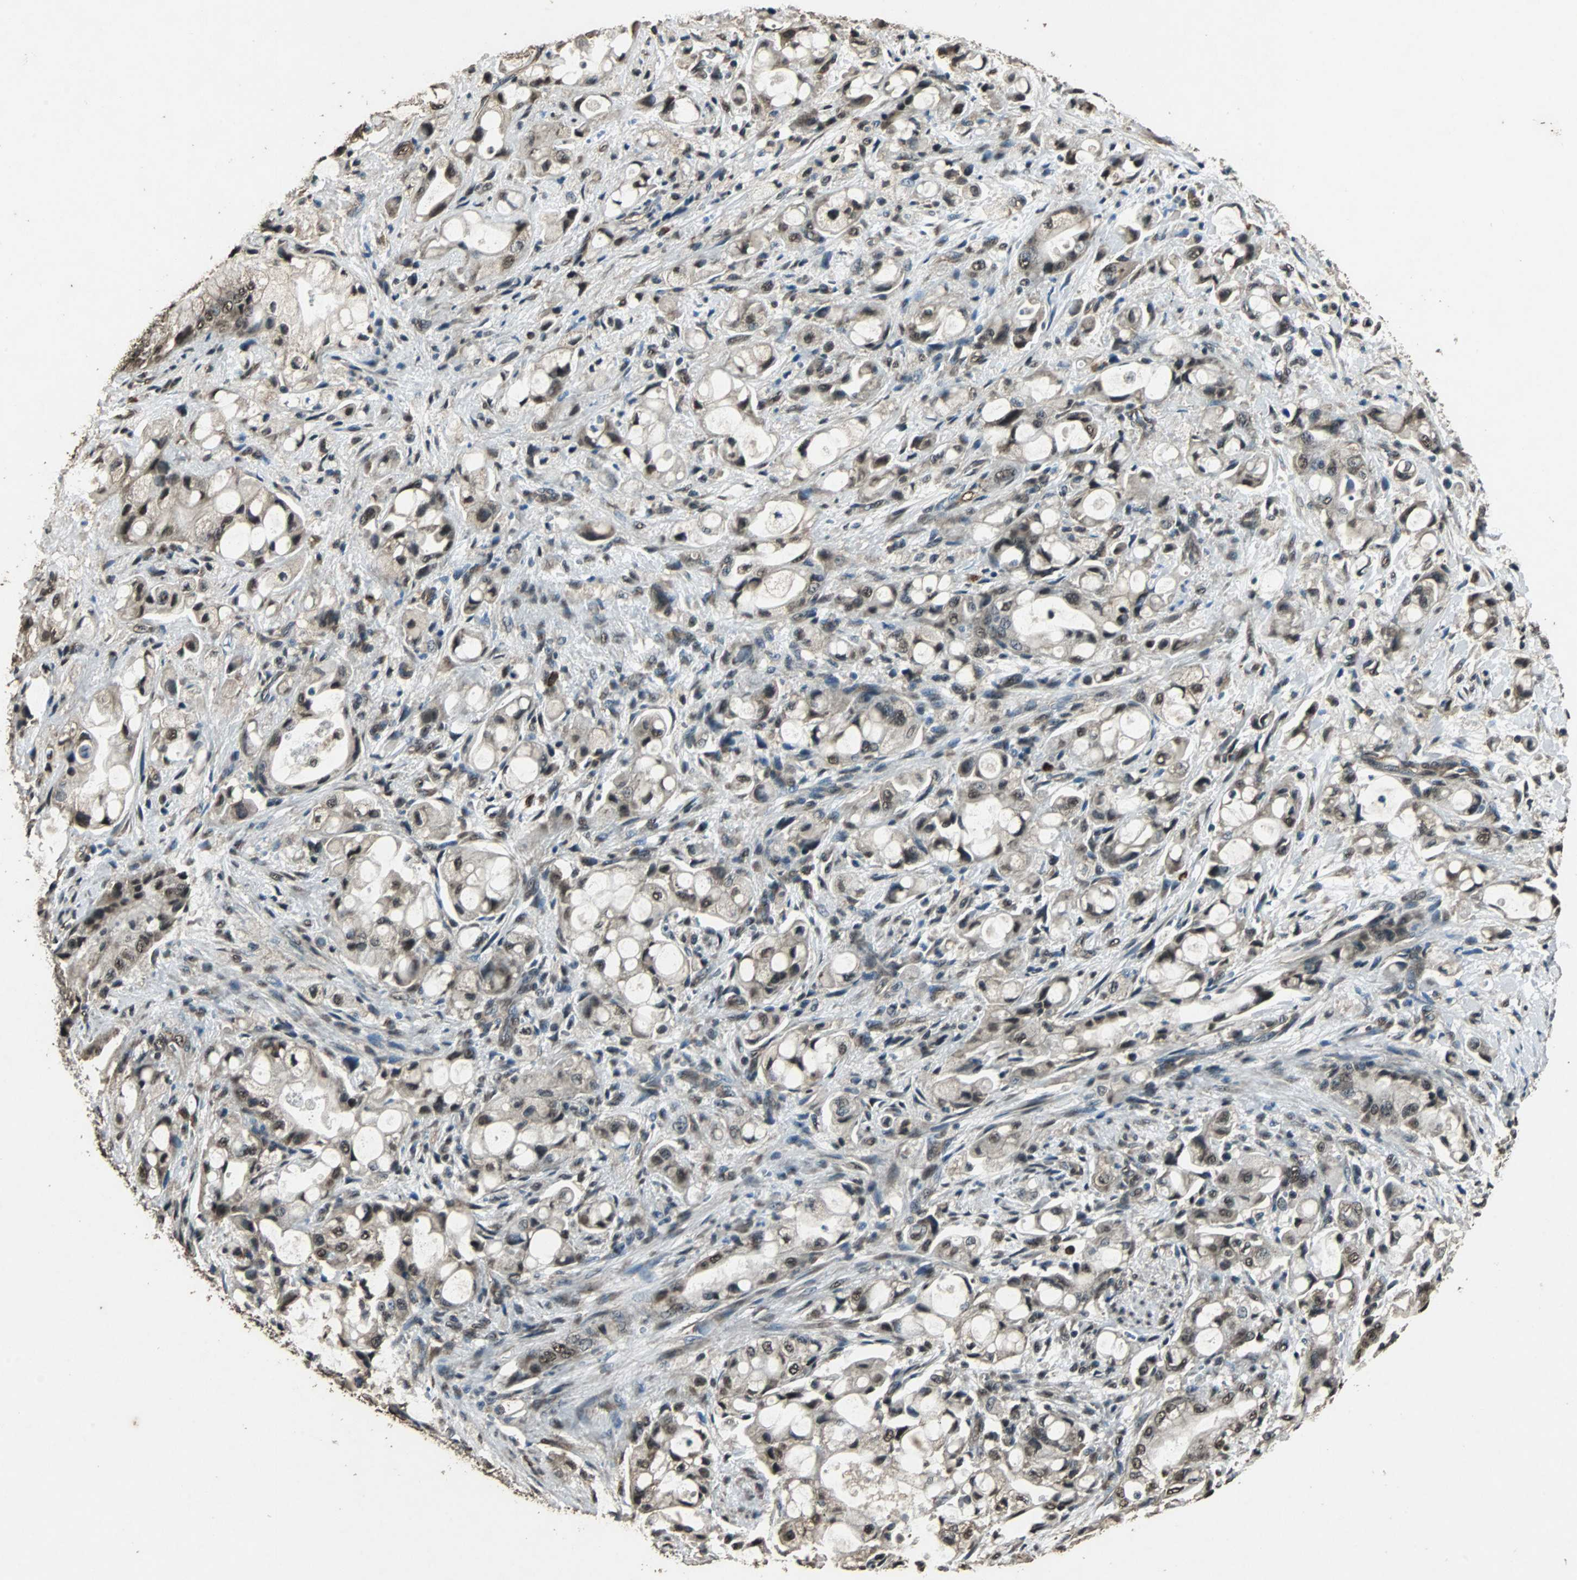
{"staining": {"intensity": "moderate", "quantity": ">75%", "location": "cytoplasmic/membranous,nuclear"}, "tissue": "pancreatic cancer", "cell_type": "Tumor cells", "image_type": "cancer", "snomed": [{"axis": "morphology", "description": "Adenocarcinoma, NOS"}, {"axis": "topography", "description": "Pancreas"}], "caption": "A brown stain shows moderate cytoplasmic/membranous and nuclear positivity of a protein in human adenocarcinoma (pancreatic) tumor cells.", "gene": "PPP1R13B", "patient": {"sex": "male", "age": 79}}